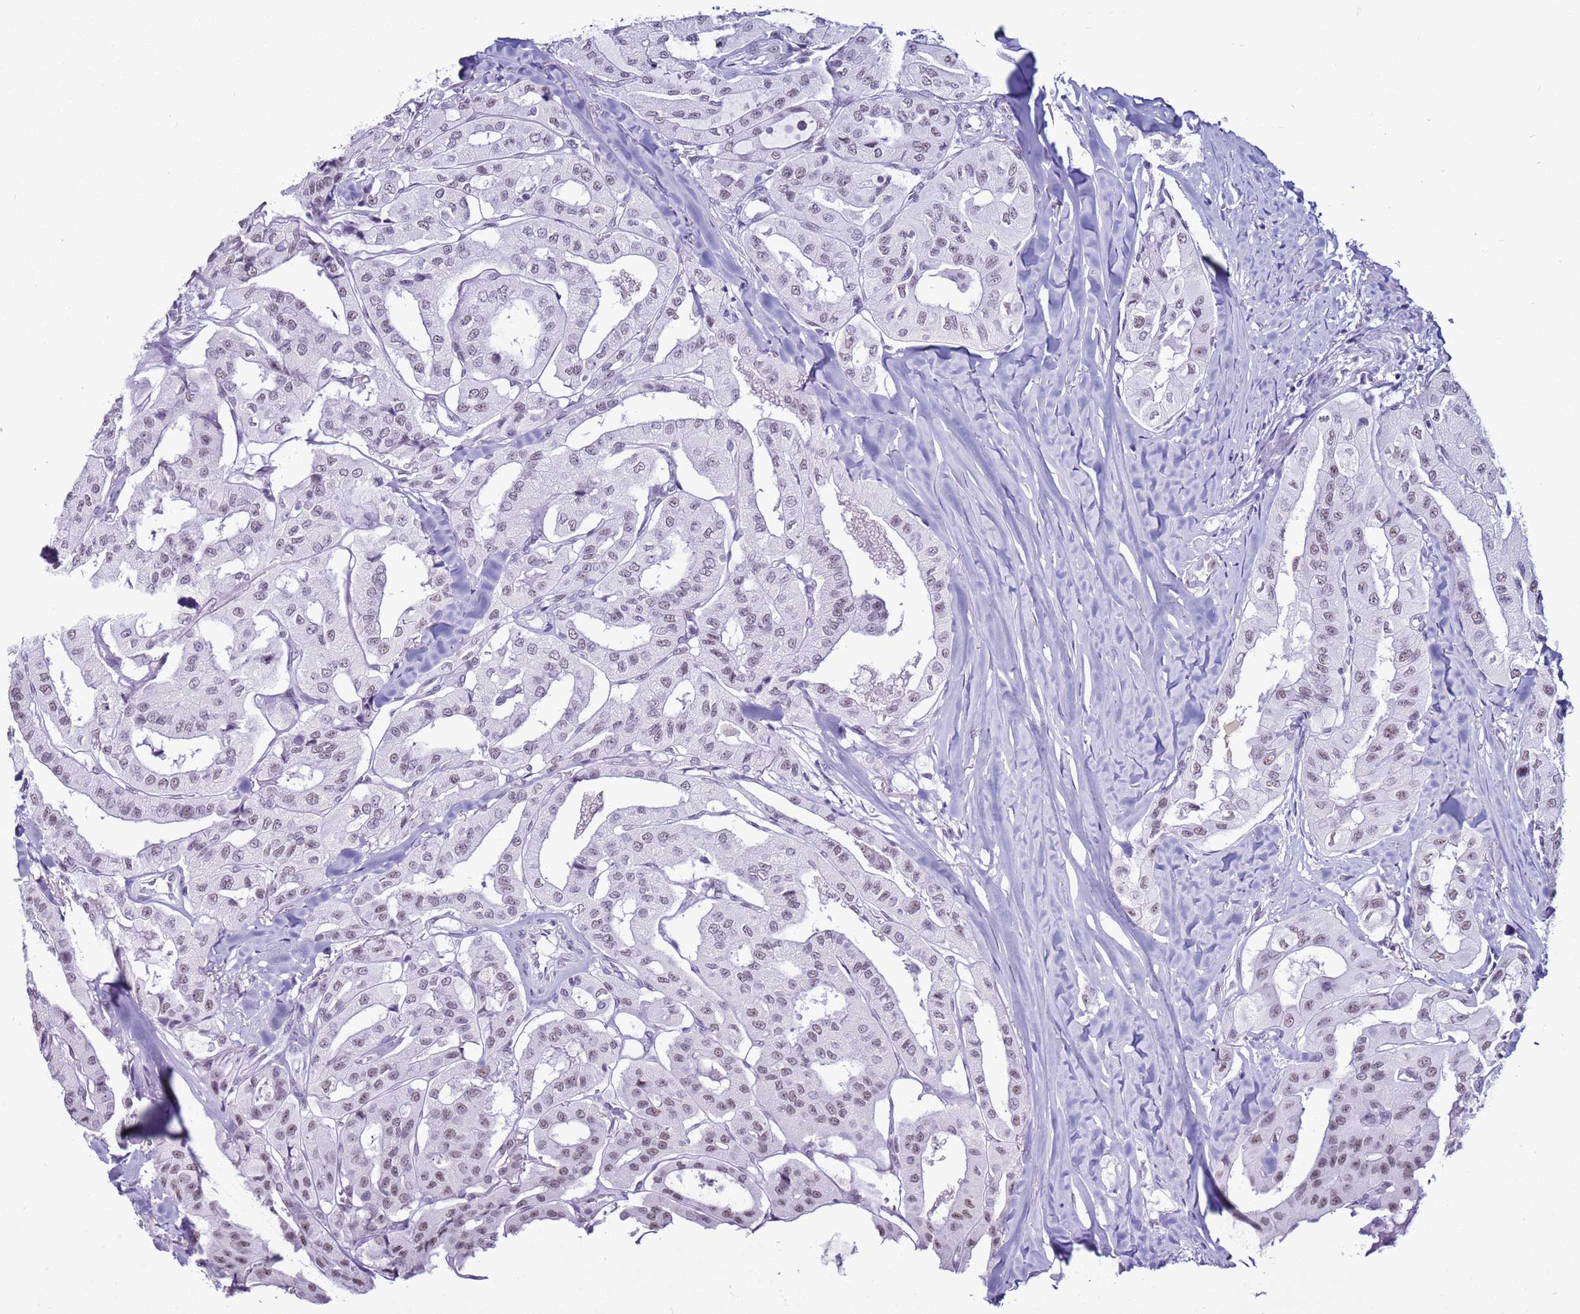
{"staining": {"intensity": "weak", "quantity": "25%-75%", "location": "nuclear"}, "tissue": "thyroid cancer", "cell_type": "Tumor cells", "image_type": "cancer", "snomed": [{"axis": "morphology", "description": "Papillary adenocarcinoma, NOS"}, {"axis": "topography", "description": "Thyroid gland"}], "caption": "A micrograph of papillary adenocarcinoma (thyroid) stained for a protein reveals weak nuclear brown staining in tumor cells.", "gene": "DHX15", "patient": {"sex": "female", "age": 59}}